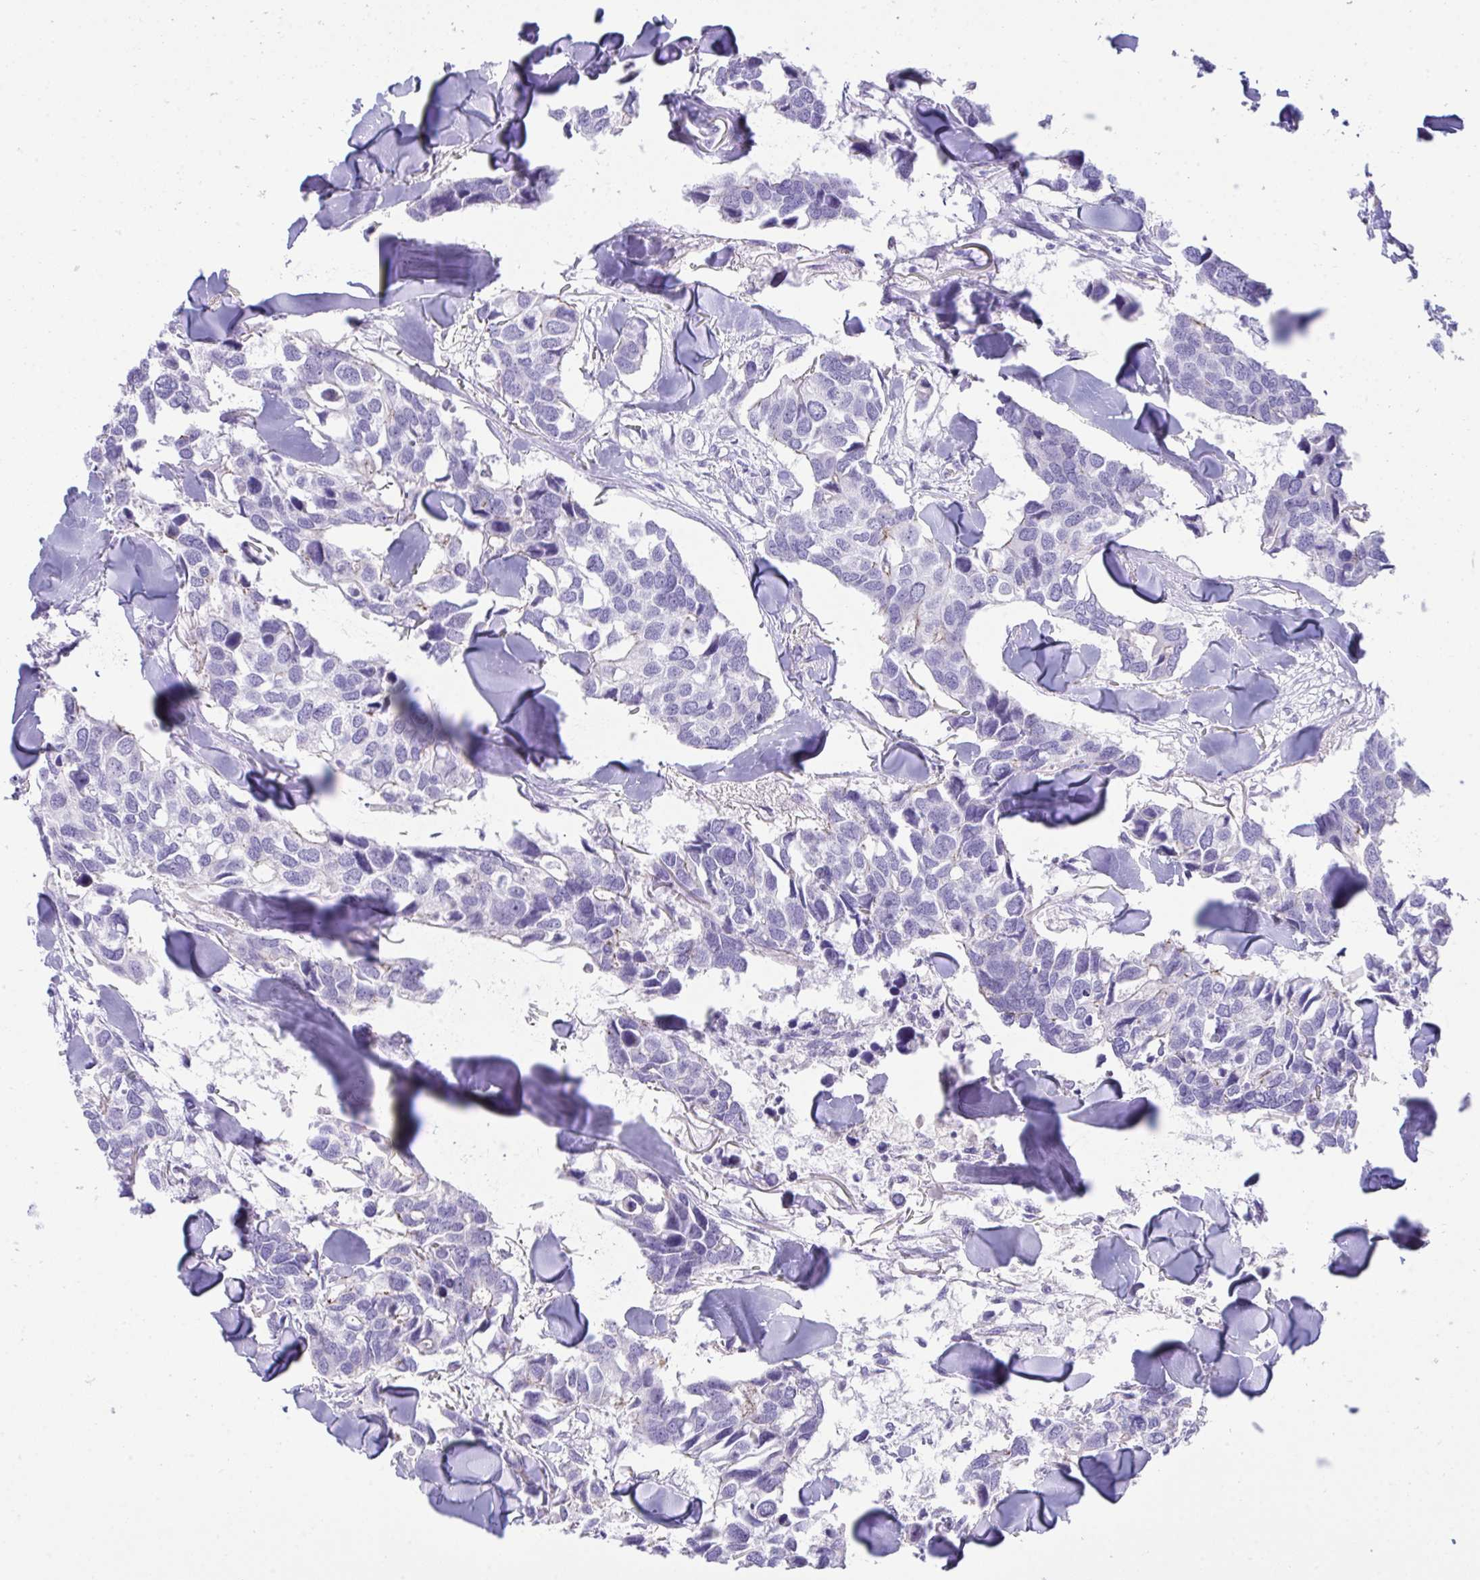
{"staining": {"intensity": "negative", "quantity": "none", "location": "none"}, "tissue": "breast cancer", "cell_type": "Tumor cells", "image_type": "cancer", "snomed": [{"axis": "morphology", "description": "Duct carcinoma"}, {"axis": "topography", "description": "Breast"}], "caption": "There is no significant staining in tumor cells of breast cancer. (DAB IHC with hematoxylin counter stain).", "gene": "GLB1L2", "patient": {"sex": "female", "age": 83}}